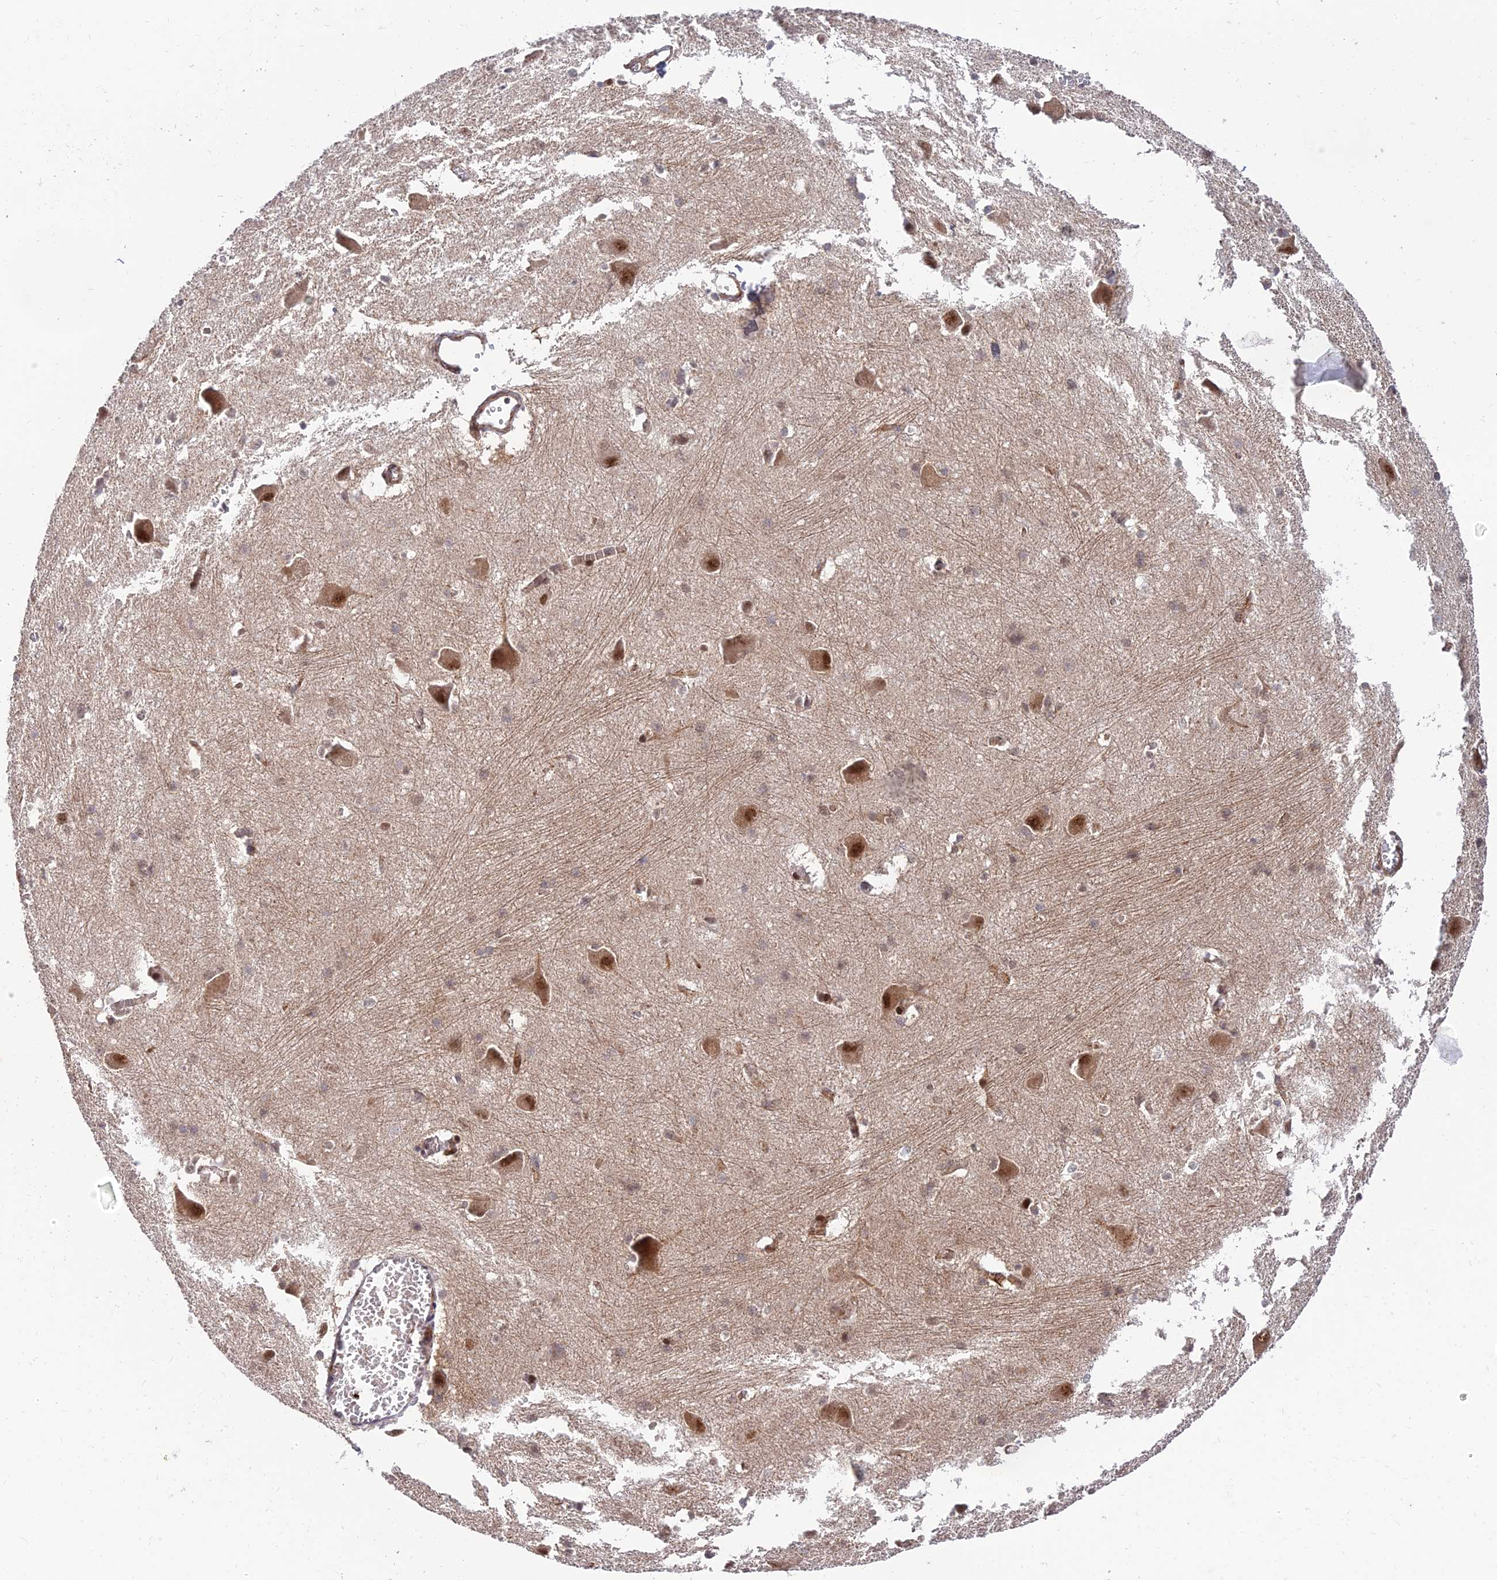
{"staining": {"intensity": "weak", "quantity": "25%-75%", "location": "cytoplasmic/membranous,nuclear"}, "tissue": "caudate", "cell_type": "Glial cells", "image_type": "normal", "snomed": [{"axis": "morphology", "description": "Normal tissue, NOS"}, {"axis": "topography", "description": "Lateral ventricle wall"}], "caption": "Weak cytoplasmic/membranous,nuclear staining for a protein is seen in approximately 25%-75% of glial cells of normal caudate using IHC.", "gene": "ZNF85", "patient": {"sex": "male", "age": 37}}